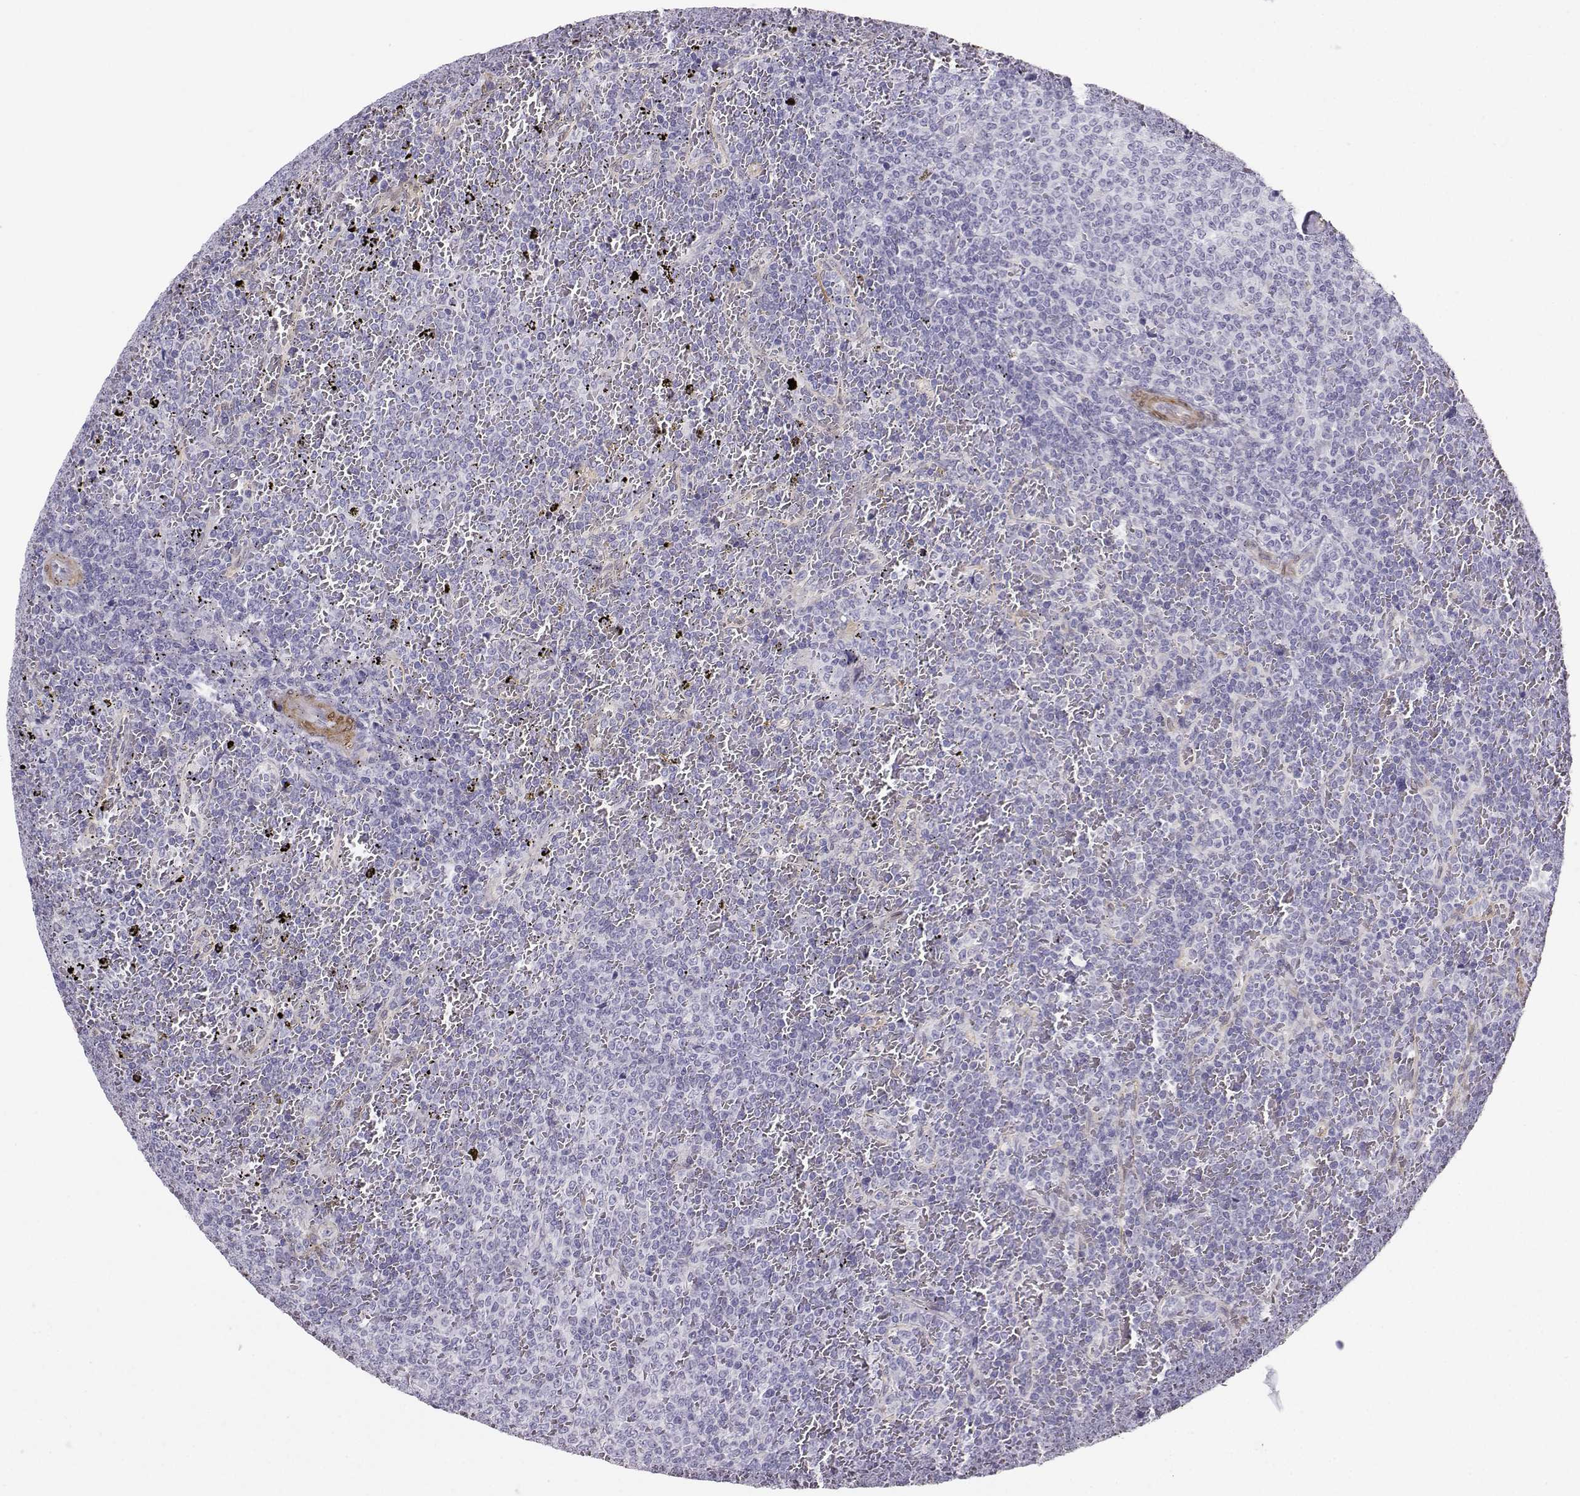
{"staining": {"intensity": "negative", "quantity": "none", "location": "none"}, "tissue": "lymphoma", "cell_type": "Tumor cells", "image_type": "cancer", "snomed": [{"axis": "morphology", "description": "Malignant lymphoma, non-Hodgkin's type, Low grade"}, {"axis": "topography", "description": "Spleen"}], "caption": "DAB (3,3'-diaminobenzidine) immunohistochemical staining of human low-grade malignant lymphoma, non-Hodgkin's type reveals no significant expression in tumor cells. (Stains: DAB immunohistochemistry with hematoxylin counter stain, Microscopy: brightfield microscopy at high magnification).", "gene": "NQO1", "patient": {"sex": "female", "age": 77}}